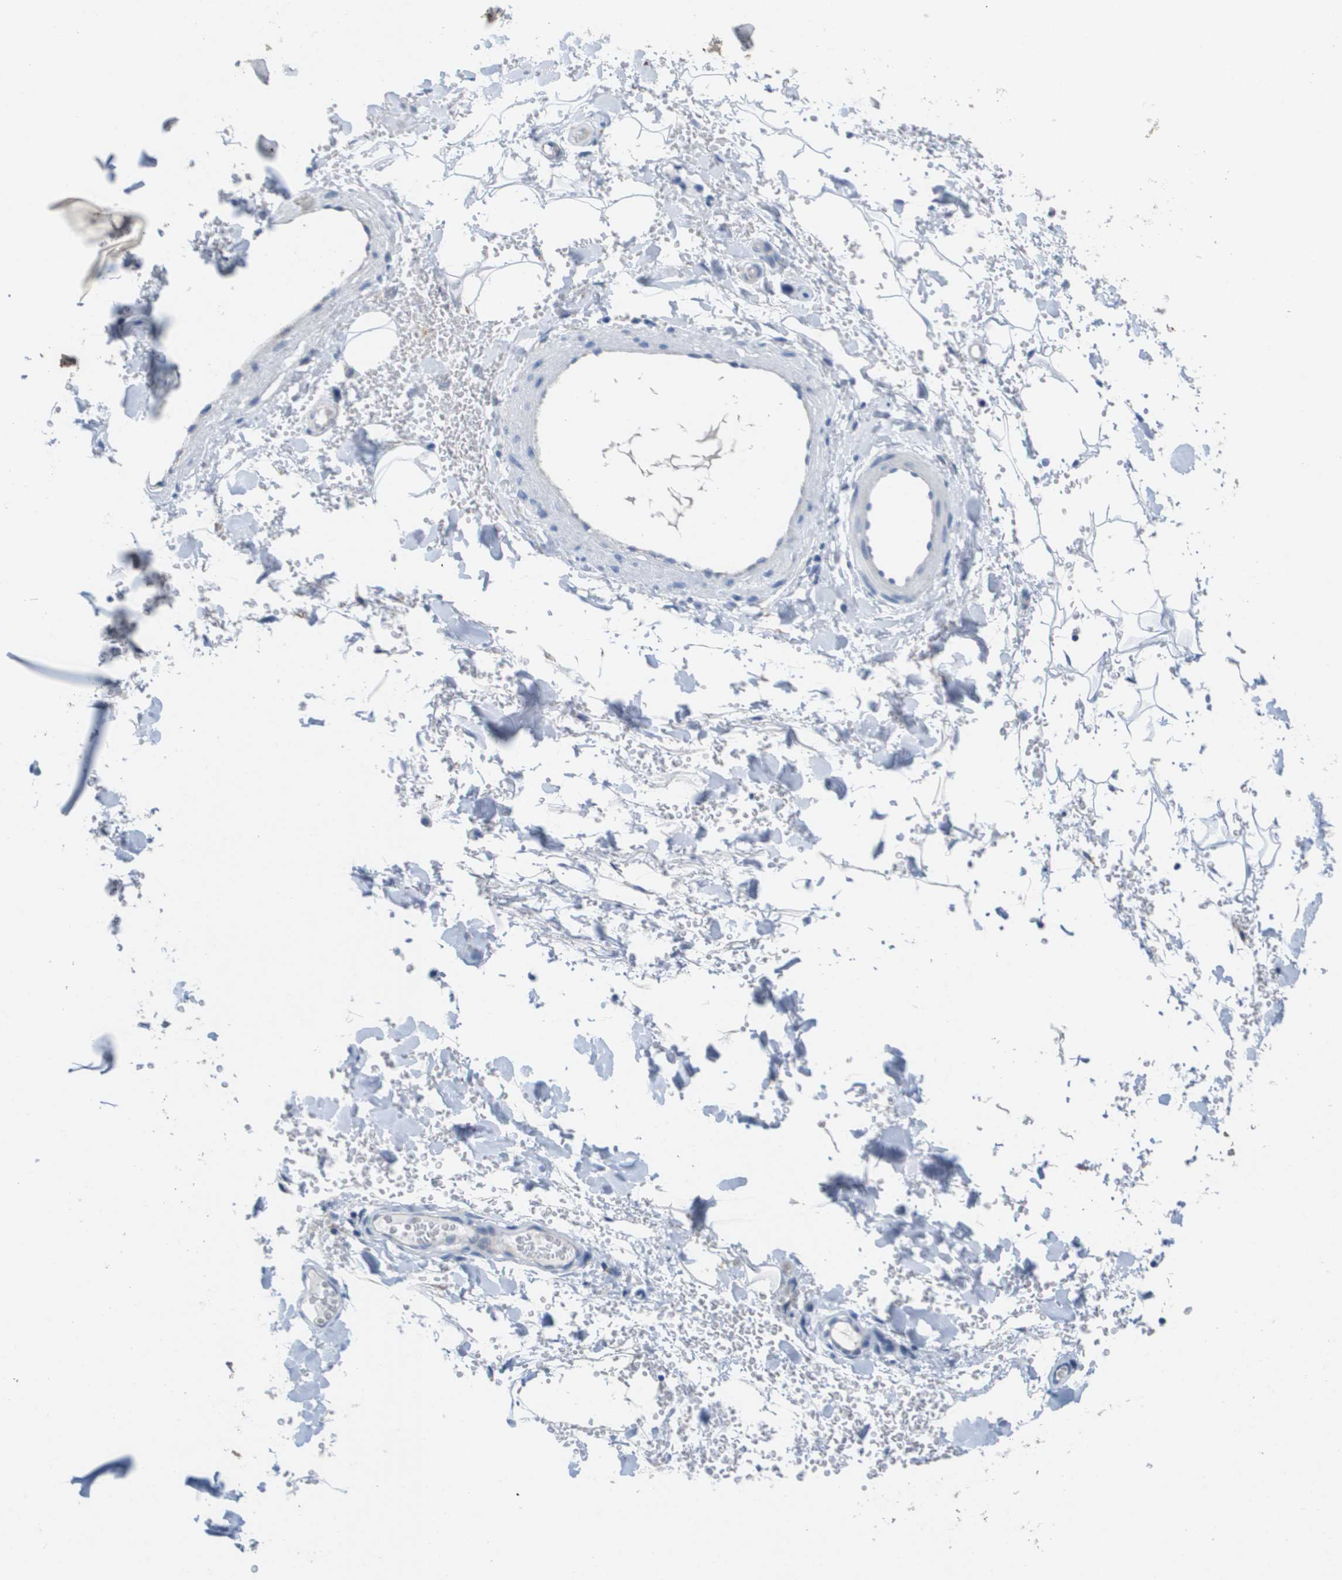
{"staining": {"intensity": "negative", "quantity": "none", "location": "none"}, "tissue": "adipose tissue", "cell_type": "Adipocytes", "image_type": "normal", "snomed": [{"axis": "morphology", "description": "Normal tissue, NOS"}, {"axis": "morphology", "description": "Carcinoma, NOS"}, {"axis": "topography", "description": "Pancreas"}, {"axis": "topography", "description": "Peripheral nerve tissue"}], "caption": "High magnification brightfield microscopy of normal adipose tissue stained with DAB (brown) and counterstained with hematoxylin (blue): adipocytes show no significant staining.", "gene": "CD3G", "patient": {"sex": "female", "age": 29}}